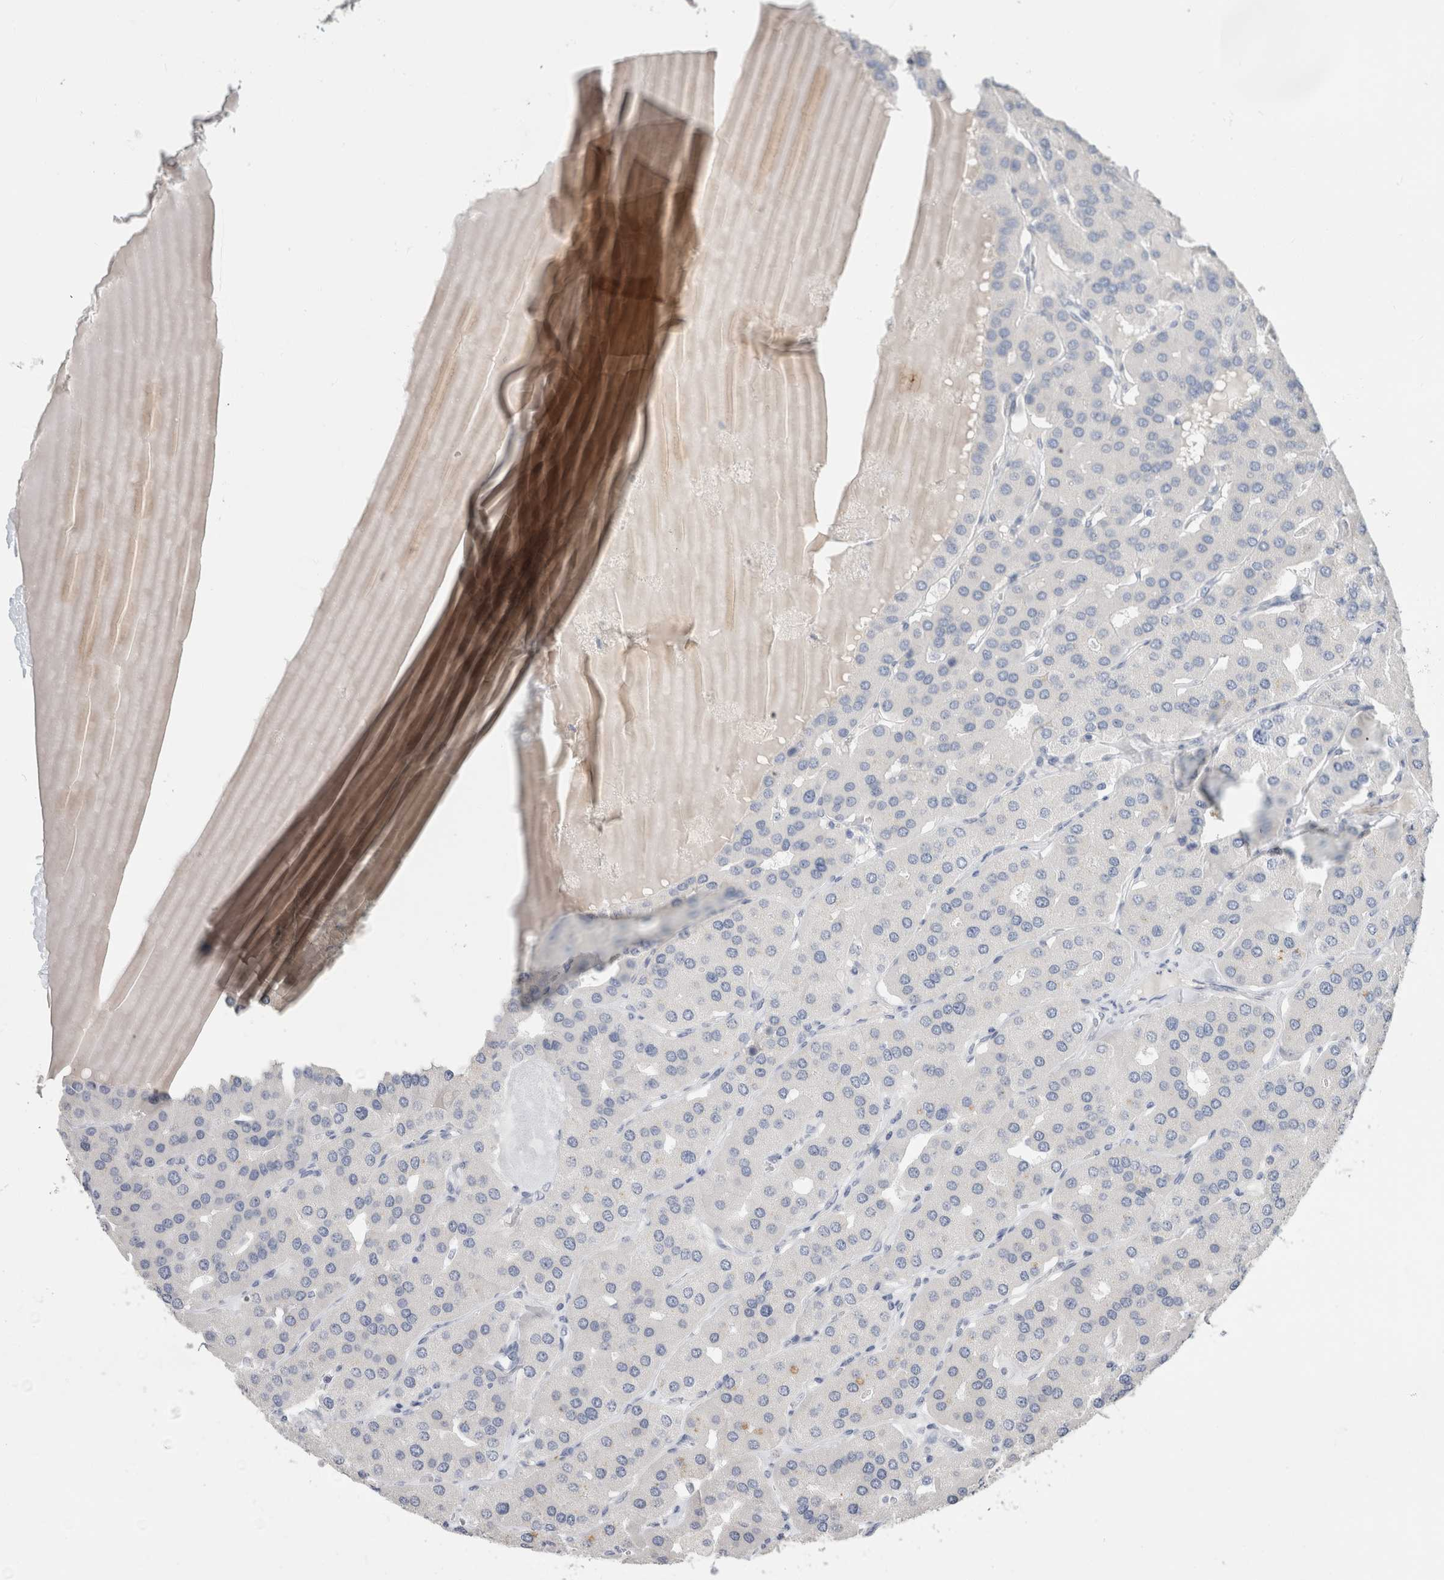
{"staining": {"intensity": "negative", "quantity": "none", "location": "none"}, "tissue": "parathyroid gland", "cell_type": "Glandular cells", "image_type": "normal", "snomed": [{"axis": "morphology", "description": "Normal tissue, NOS"}, {"axis": "morphology", "description": "Adenoma, NOS"}, {"axis": "topography", "description": "Parathyroid gland"}], "caption": "This is an IHC photomicrograph of benign parathyroid gland. There is no positivity in glandular cells.", "gene": "BCAN", "patient": {"sex": "female", "age": 86}}